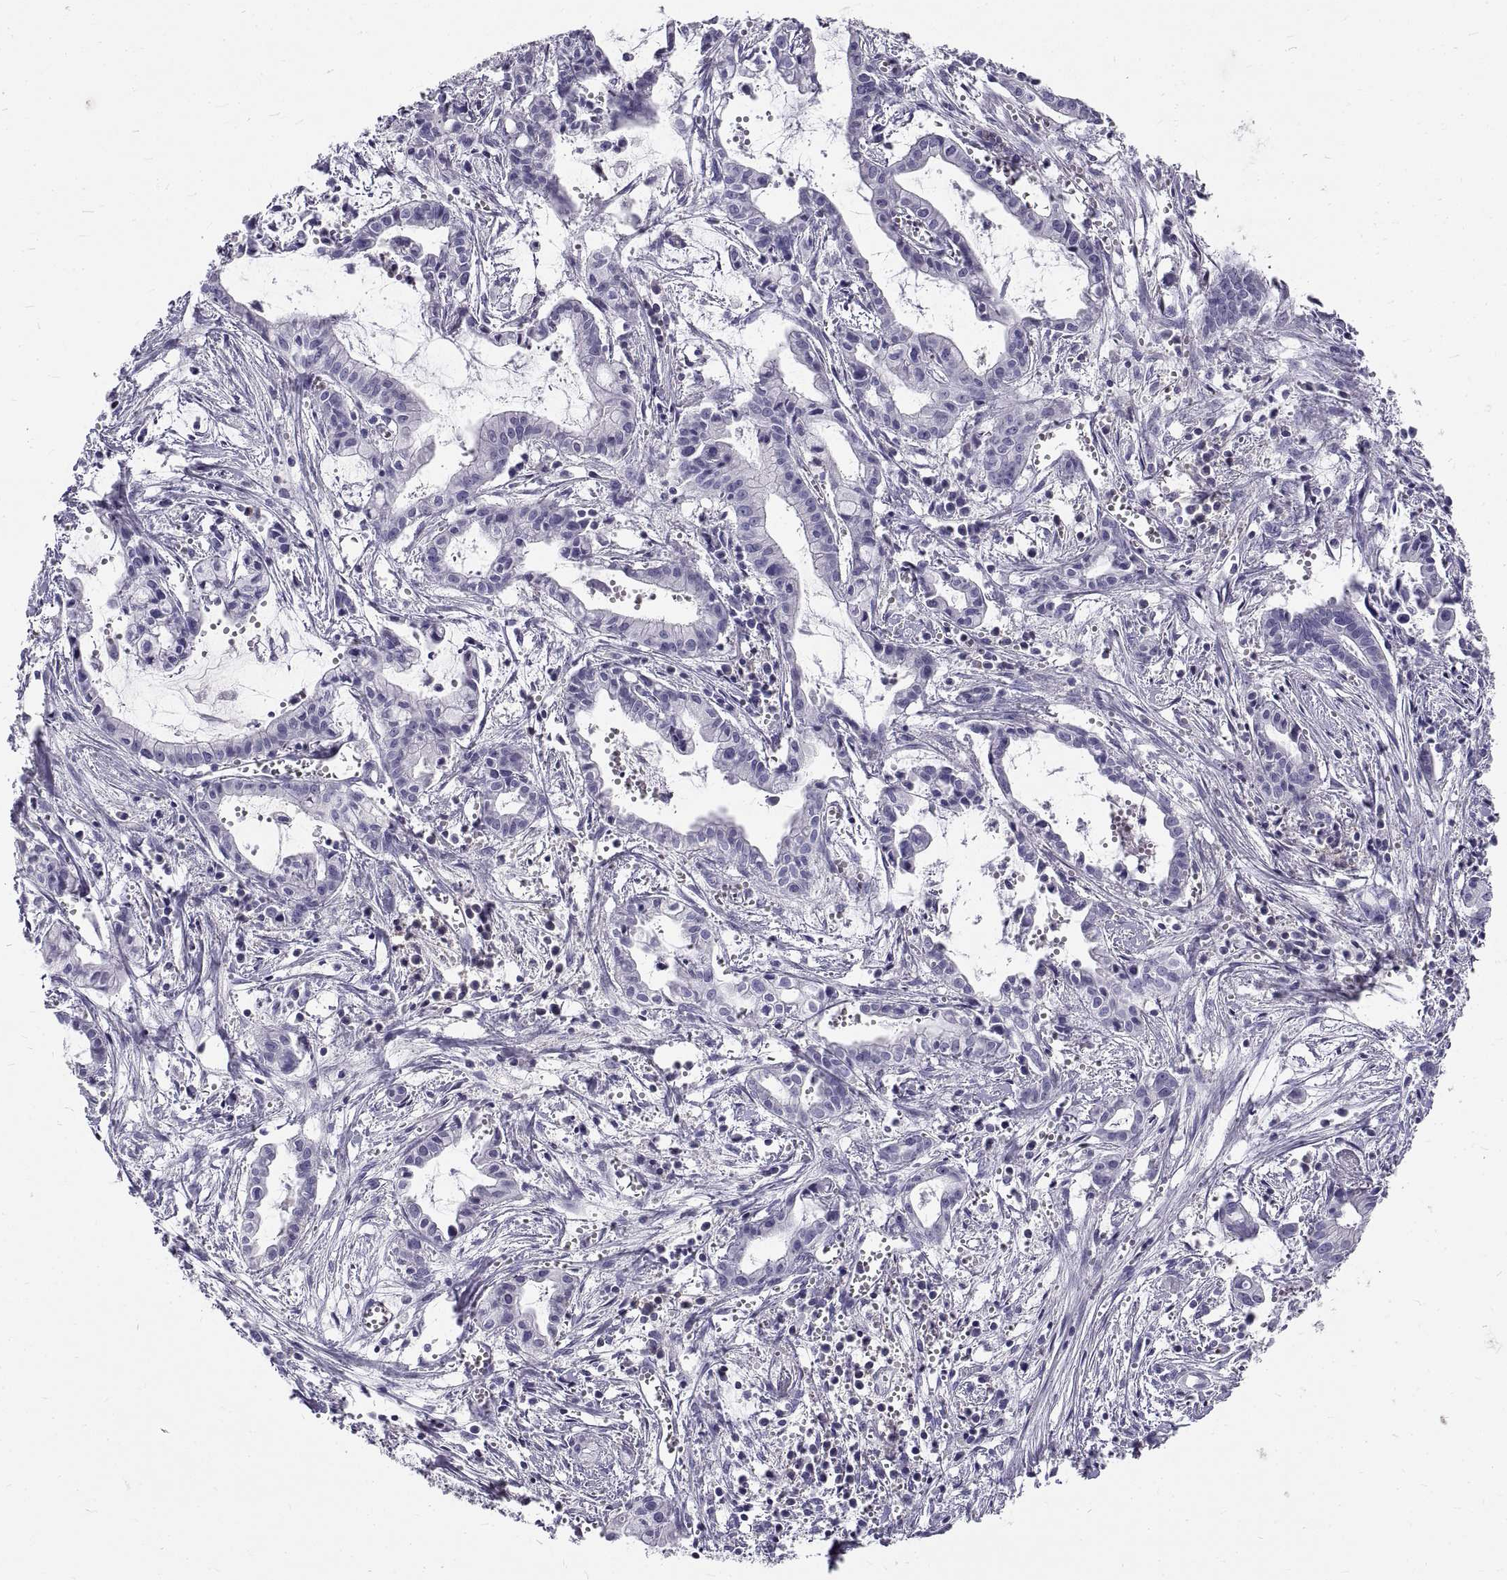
{"staining": {"intensity": "negative", "quantity": "none", "location": "none"}, "tissue": "pancreatic cancer", "cell_type": "Tumor cells", "image_type": "cancer", "snomed": [{"axis": "morphology", "description": "Adenocarcinoma, NOS"}, {"axis": "topography", "description": "Pancreas"}], "caption": "Immunohistochemistry (IHC) photomicrograph of neoplastic tissue: pancreatic cancer stained with DAB (3,3'-diaminobenzidine) displays no significant protein positivity in tumor cells.", "gene": "GNG12", "patient": {"sex": "male", "age": 48}}